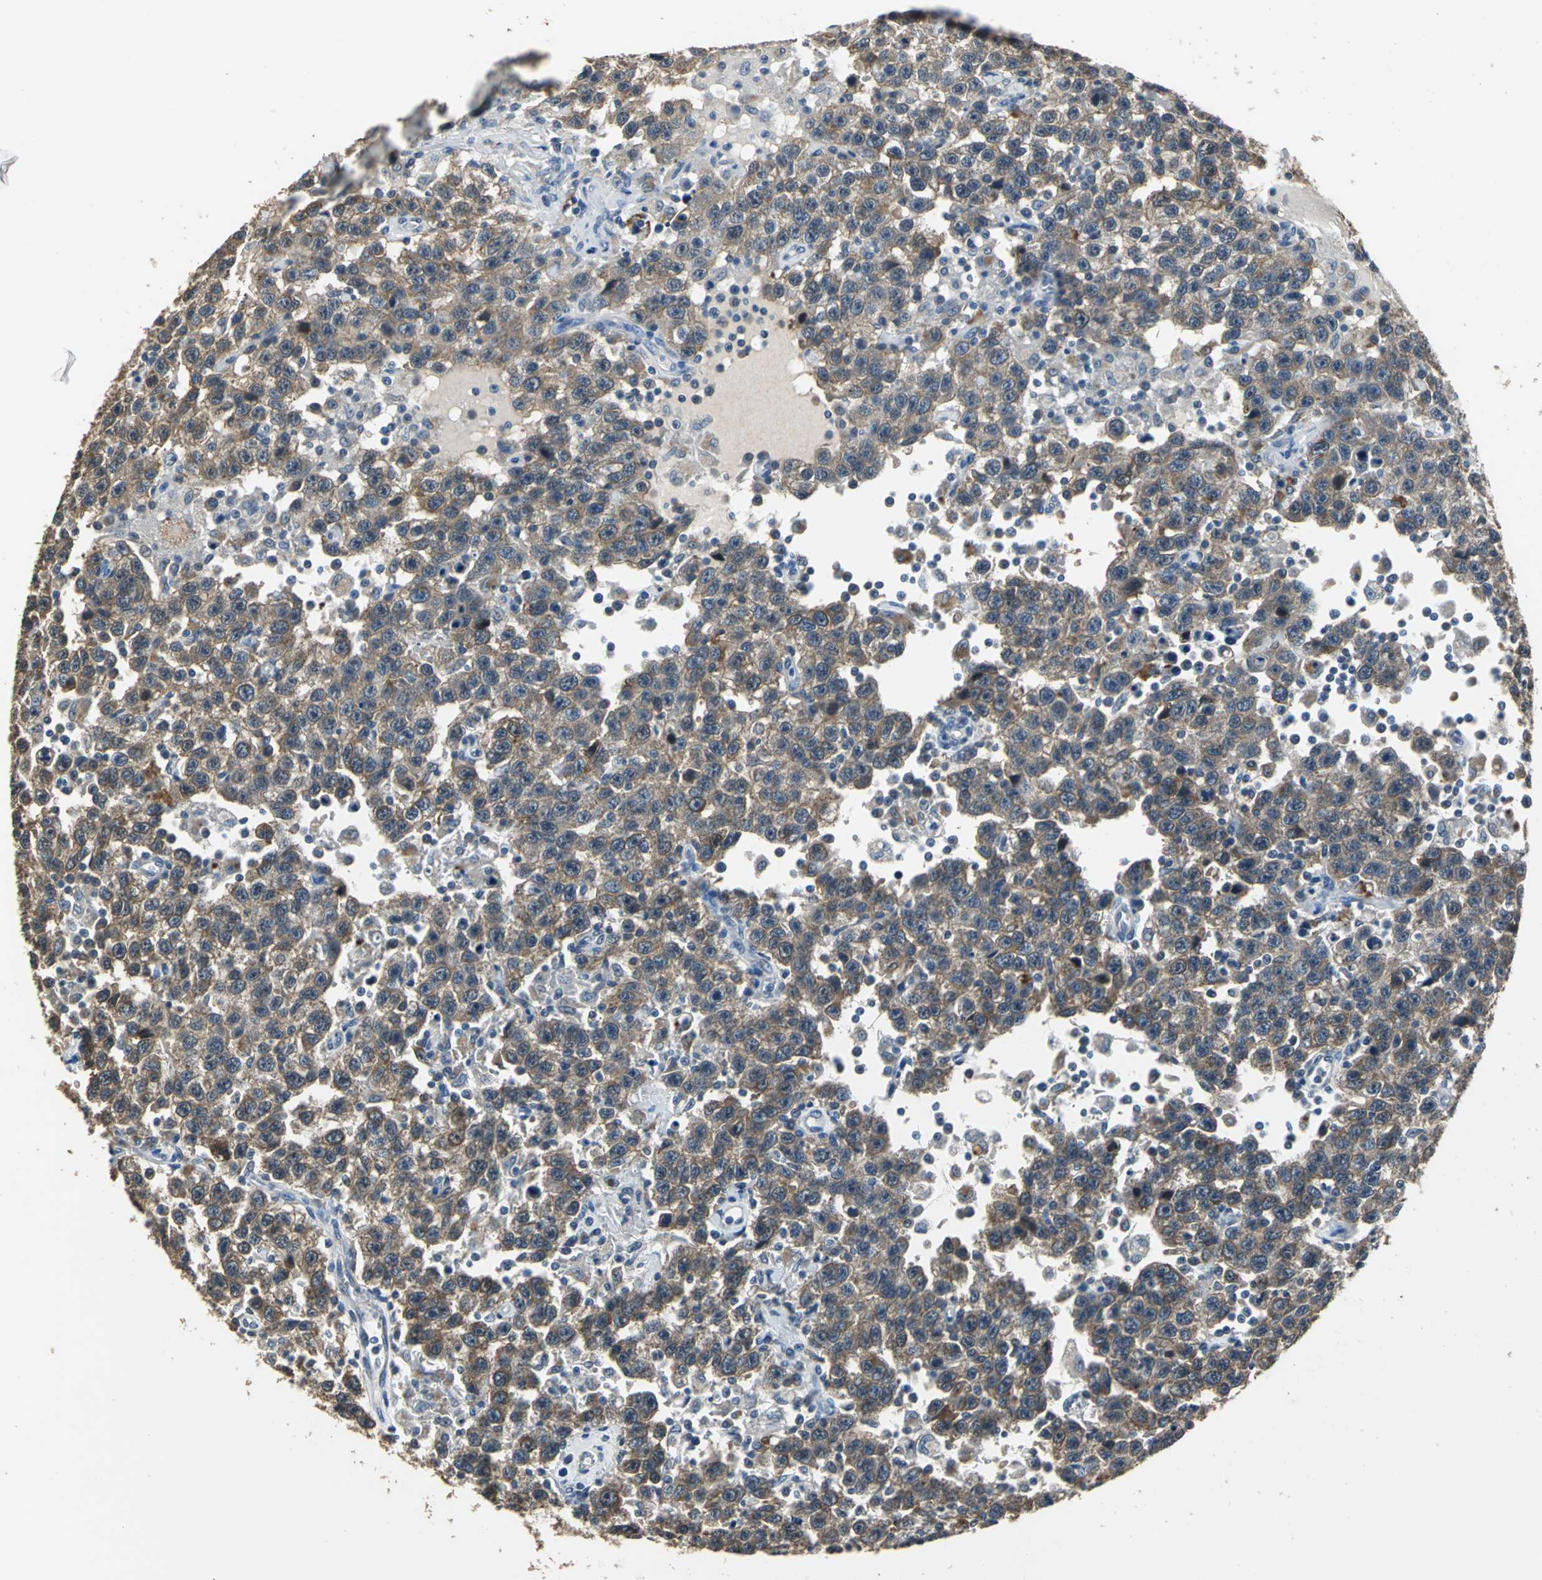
{"staining": {"intensity": "moderate", "quantity": ">75%", "location": "cytoplasmic/membranous"}, "tissue": "testis cancer", "cell_type": "Tumor cells", "image_type": "cancer", "snomed": [{"axis": "morphology", "description": "Seminoma, NOS"}, {"axis": "topography", "description": "Testis"}], "caption": "Testis seminoma tissue exhibits moderate cytoplasmic/membranous staining in about >75% of tumor cells", "gene": "OCLN", "patient": {"sex": "male", "age": 41}}